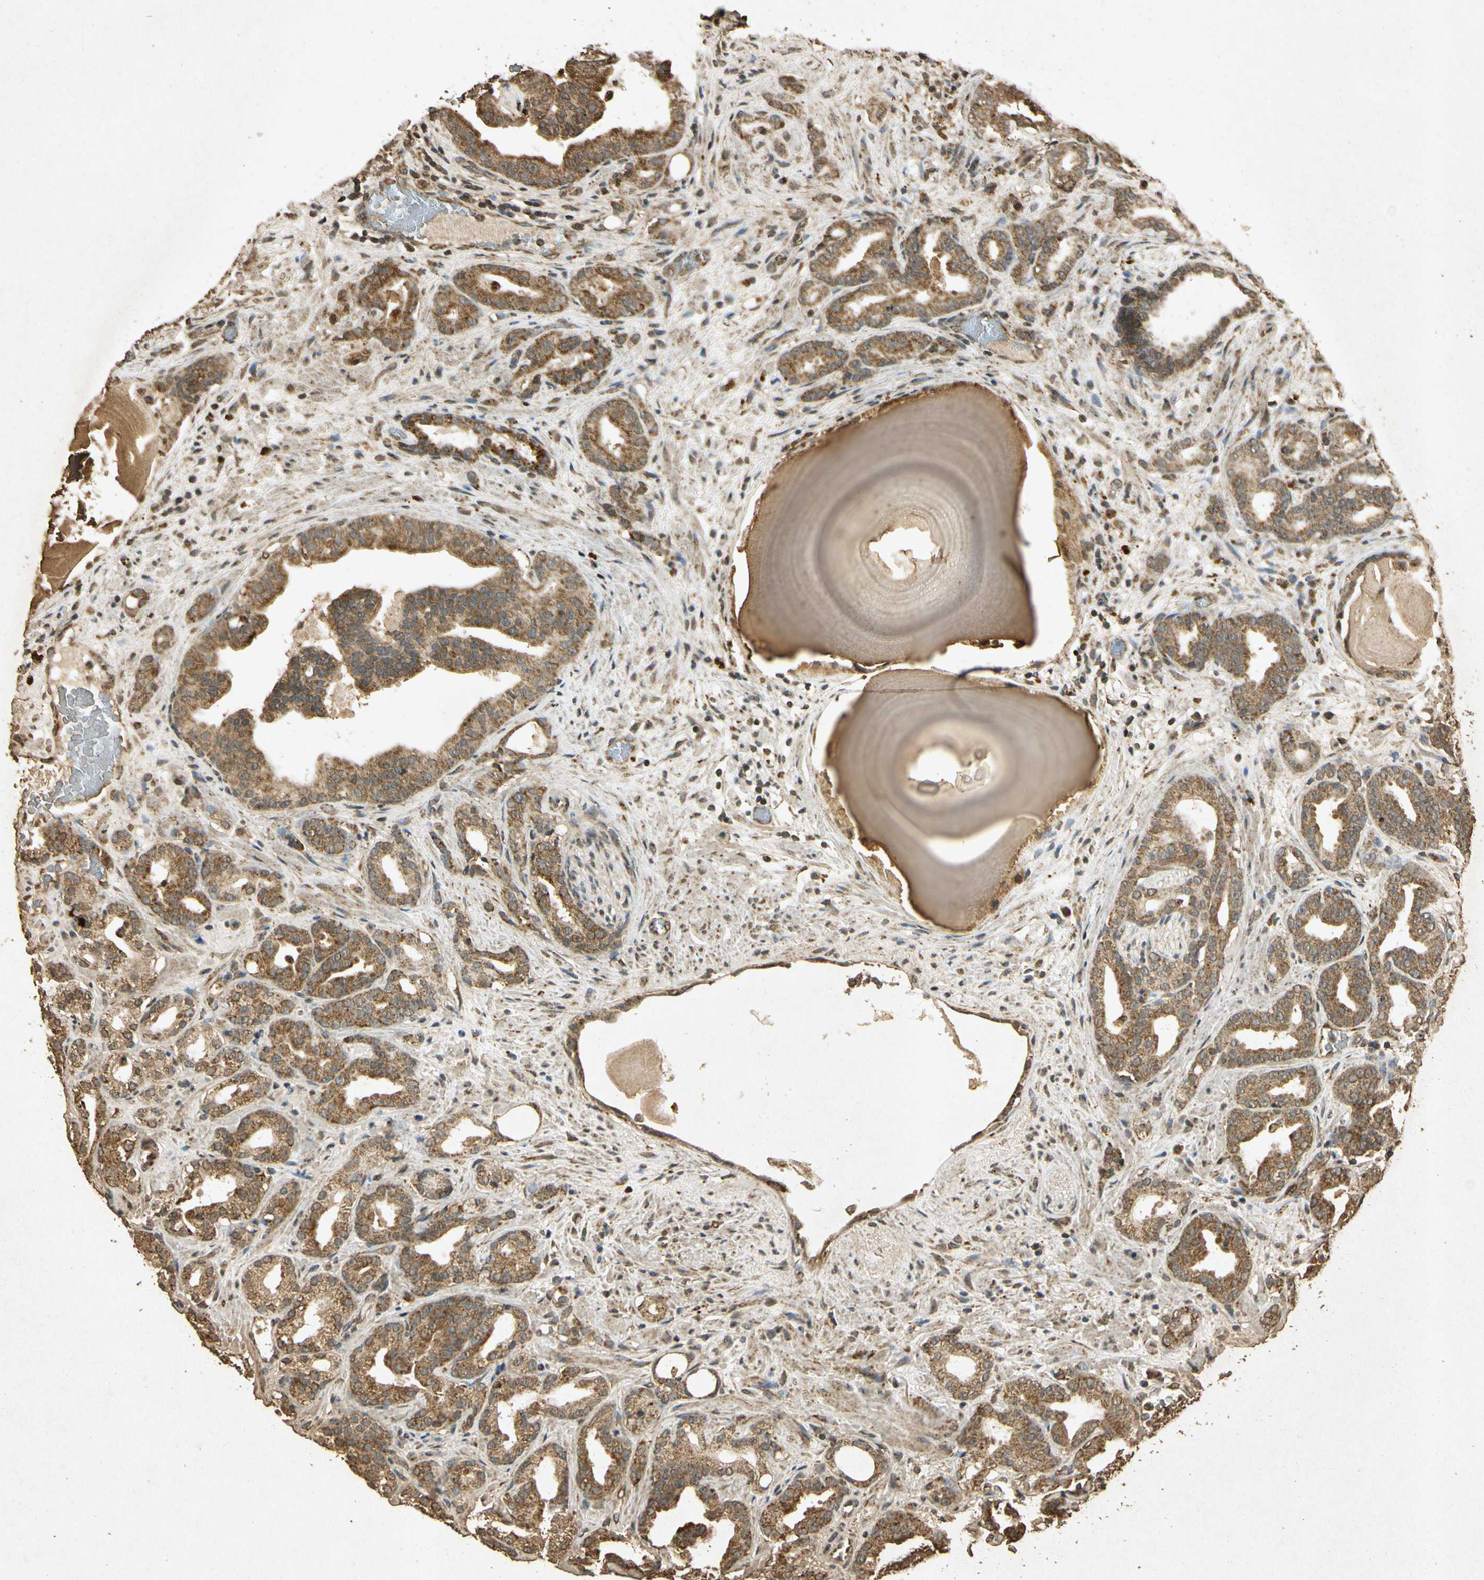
{"staining": {"intensity": "strong", "quantity": ">75%", "location": "cytoplasmic/membranous"}, "tissue": "prostate cancer", "cell_type": "Tumor cells", "image_type": "cancer", "snomed": [{"axis": "morphology", "description": "Adenocarcinoma, Low grade"}, {"axis": "topography", "description": "Prostate"}], "caption": "This micrograph displays prostate low-grade adenocarcinoma stained with immunohistochemistry (IHC) to label a protein in brown. The cytoplasmic/membranous of tumor cells show strong positivity for the protein. Nuclei are counter-stained blue.", "gene": "PRDX3", "patient": {"sex": "male", "age": 63}}